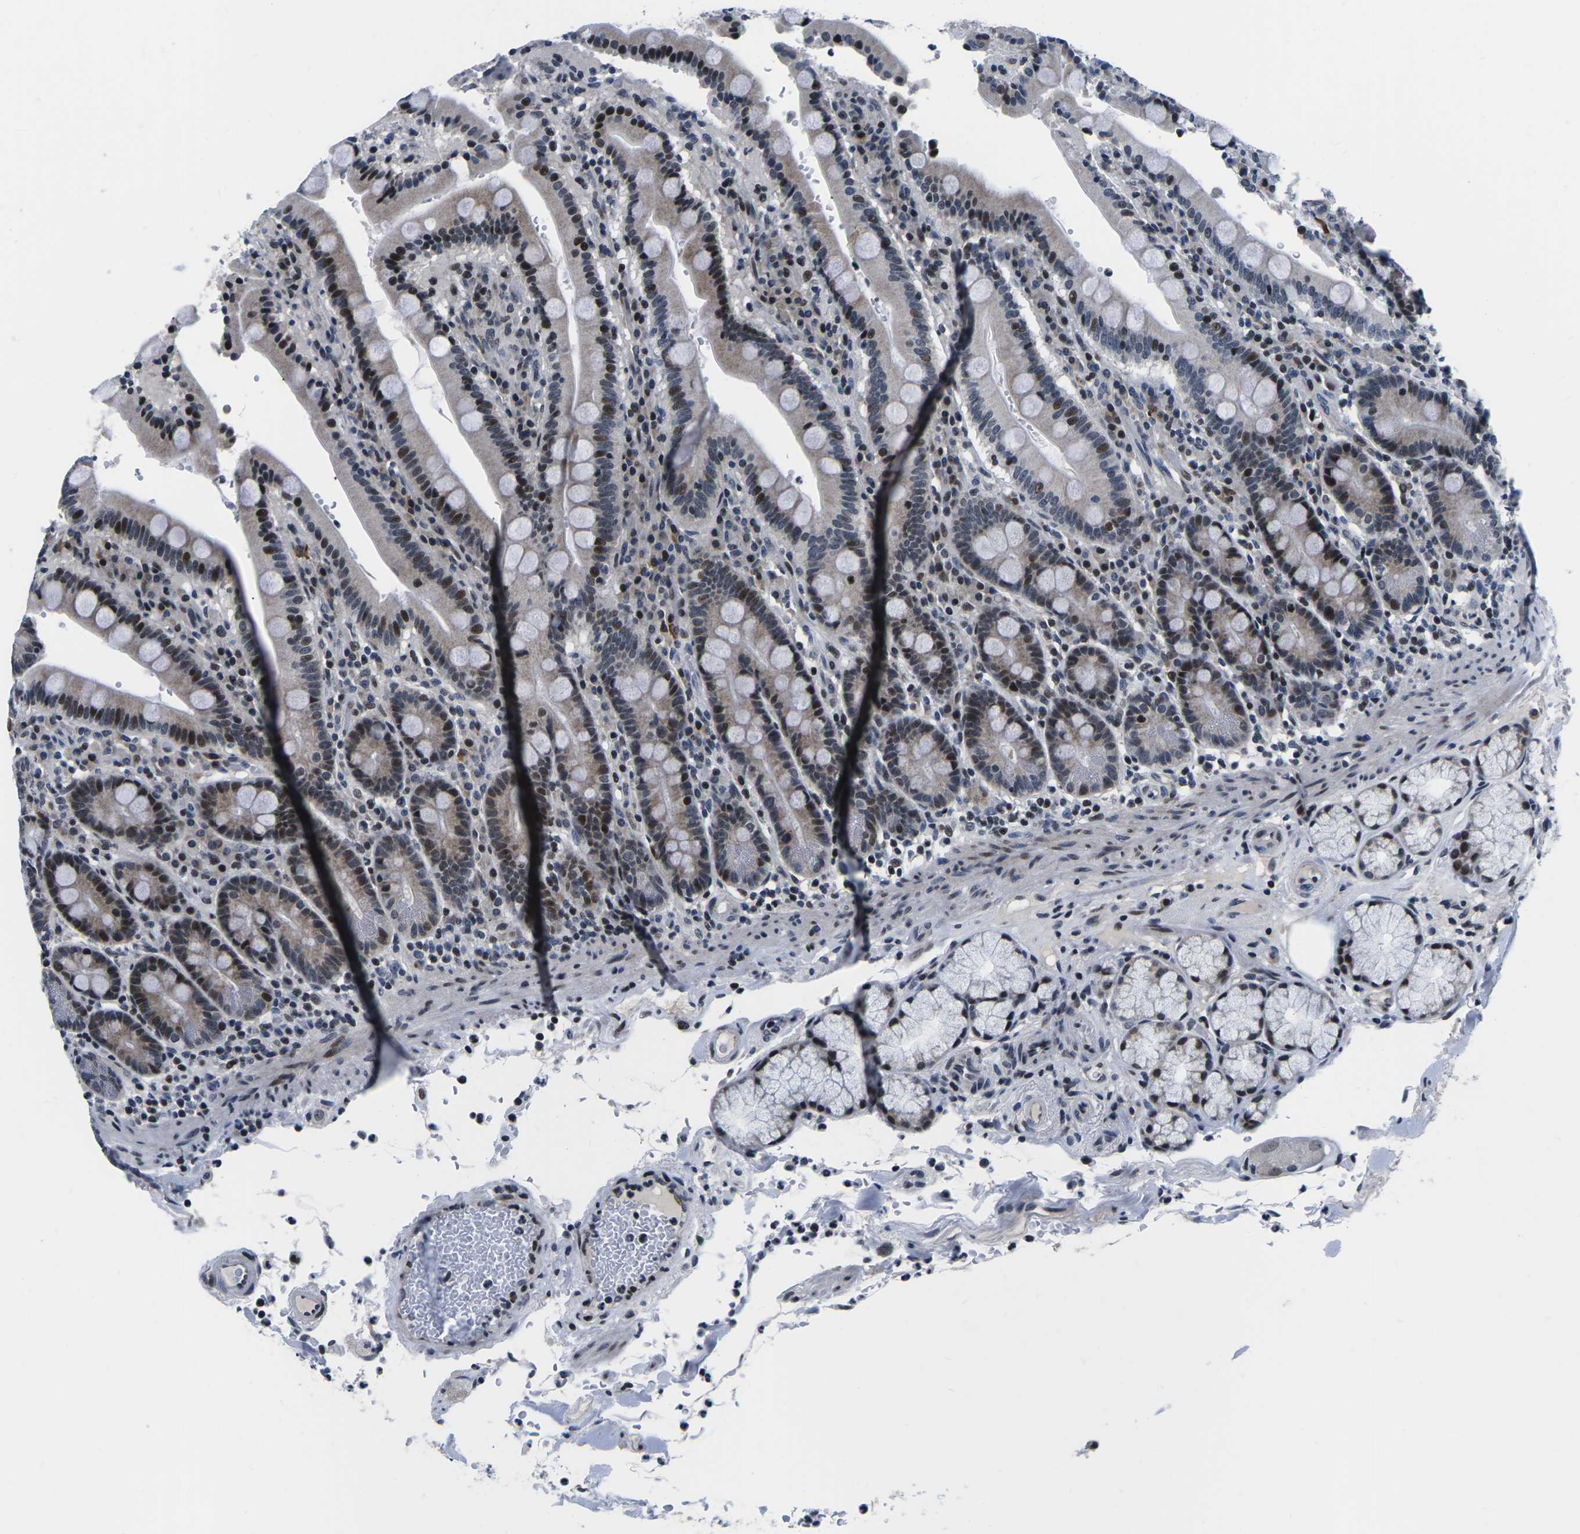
{"staining": {"intensity": "strong", "quantity": "25%-75%", "location": "nuclear"}, "tissue": "duodenum", "cell_type": "Glandular cells", "image_type": "normal", "snomed": [{"axis": "morphology", "description": "Normal tissue, NOS"}, {"axis": "topography", "description": "Small intestine, NOS"}], "caption": "Immunohistochemistry of benign human duodenum reveals high levels of strong nuclear positivity in about 25%-75% of glandular cells. (IHC, brightfield microscopy, high magnification).", "gene": "CDC73", "patient": {"sex": "female", "age": 71}}